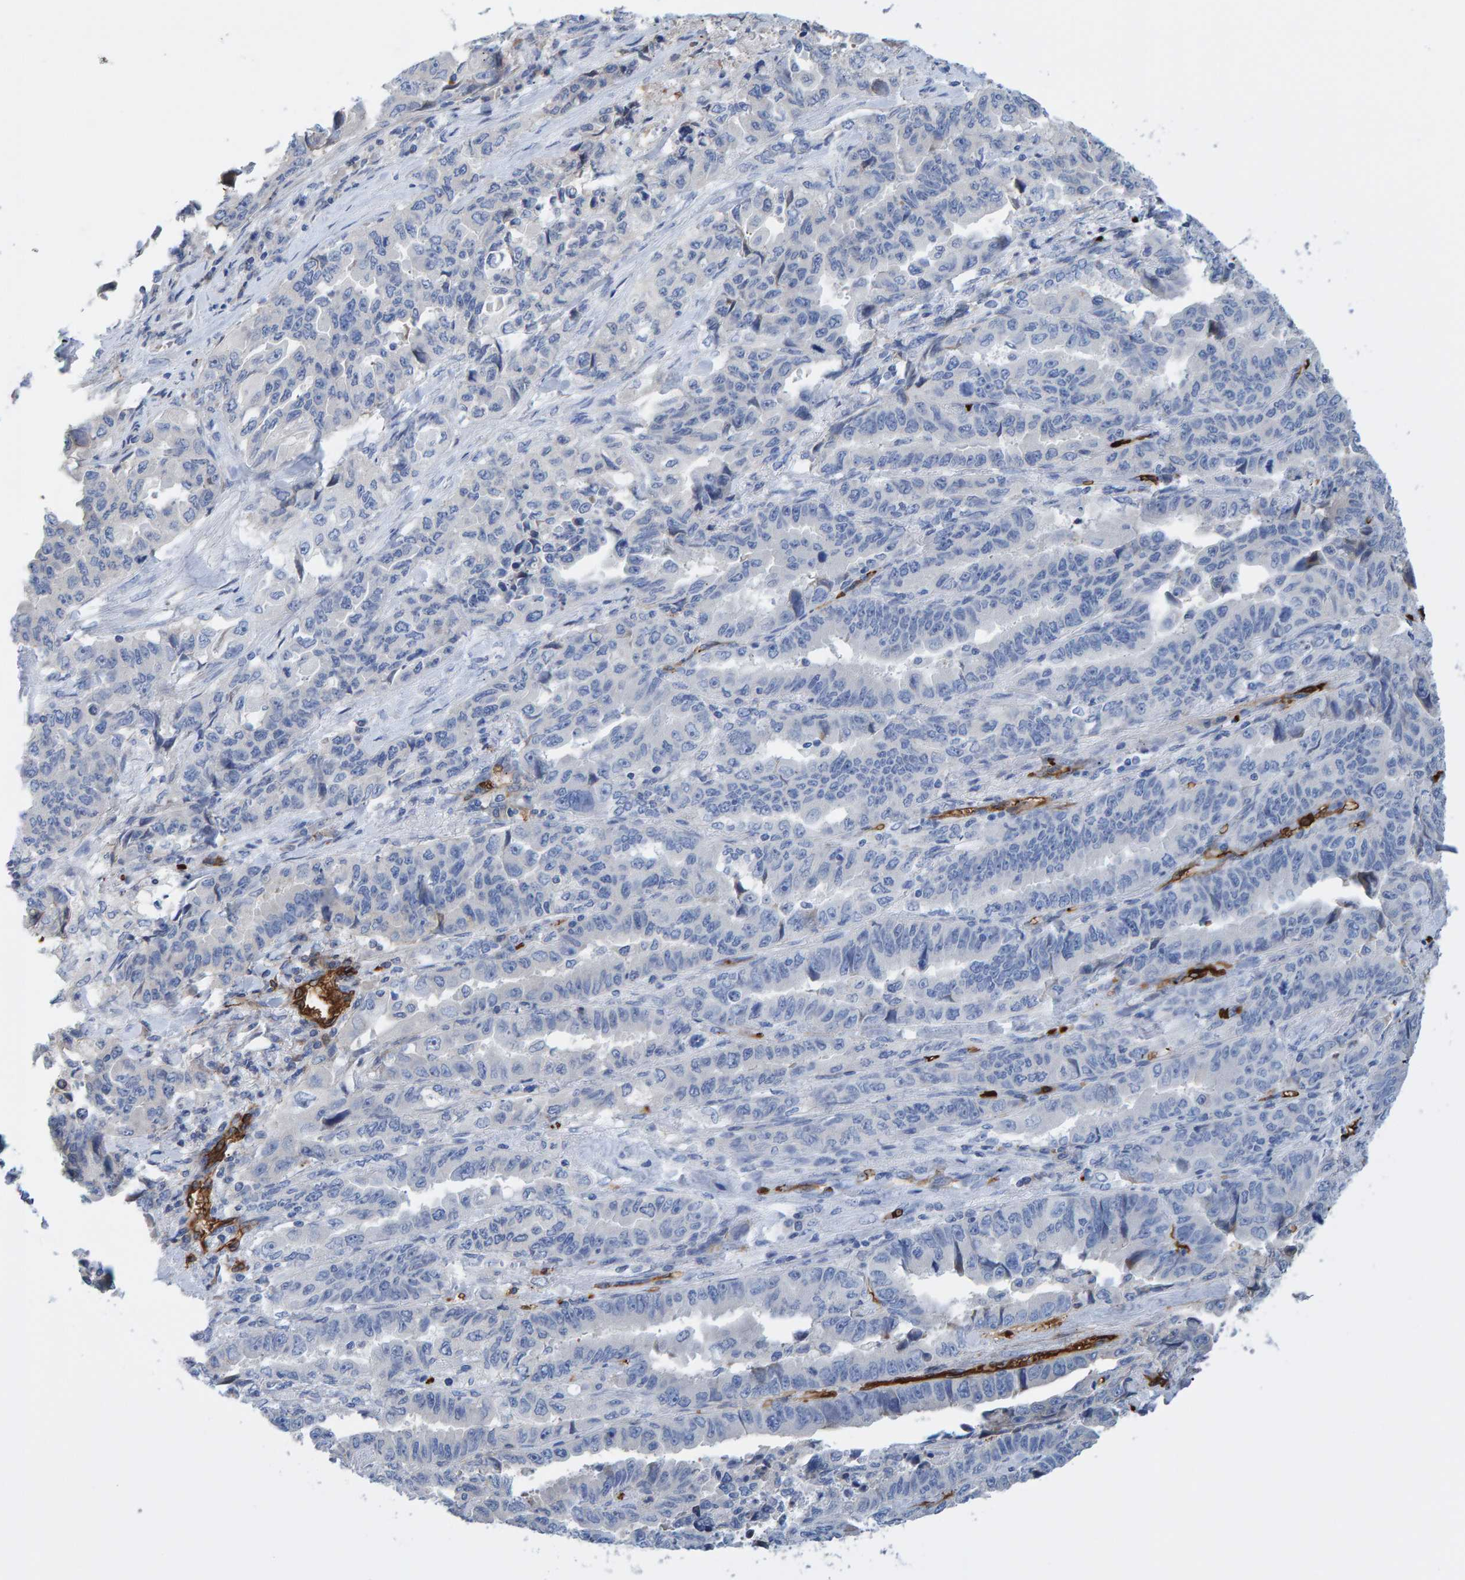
{"staining": {"intensity": "negative", "quantity": "none", "location": "none"}, "tissue": "lung cancer", "cell_type": "Tumor cells", "image_type": "cancer", "snomed": [{"axis": "morphology", "description": "Adenocarcinoma, NOS"}, {"axis": "topography", "description": "Lung"}], "caption": "DAB immunohistochemical staining of lung adenocarcinoma exhibits no significant positivity in tumor cells.", "gene": "VPS9D1", "patient": {"sex": "female", "age": 51}}